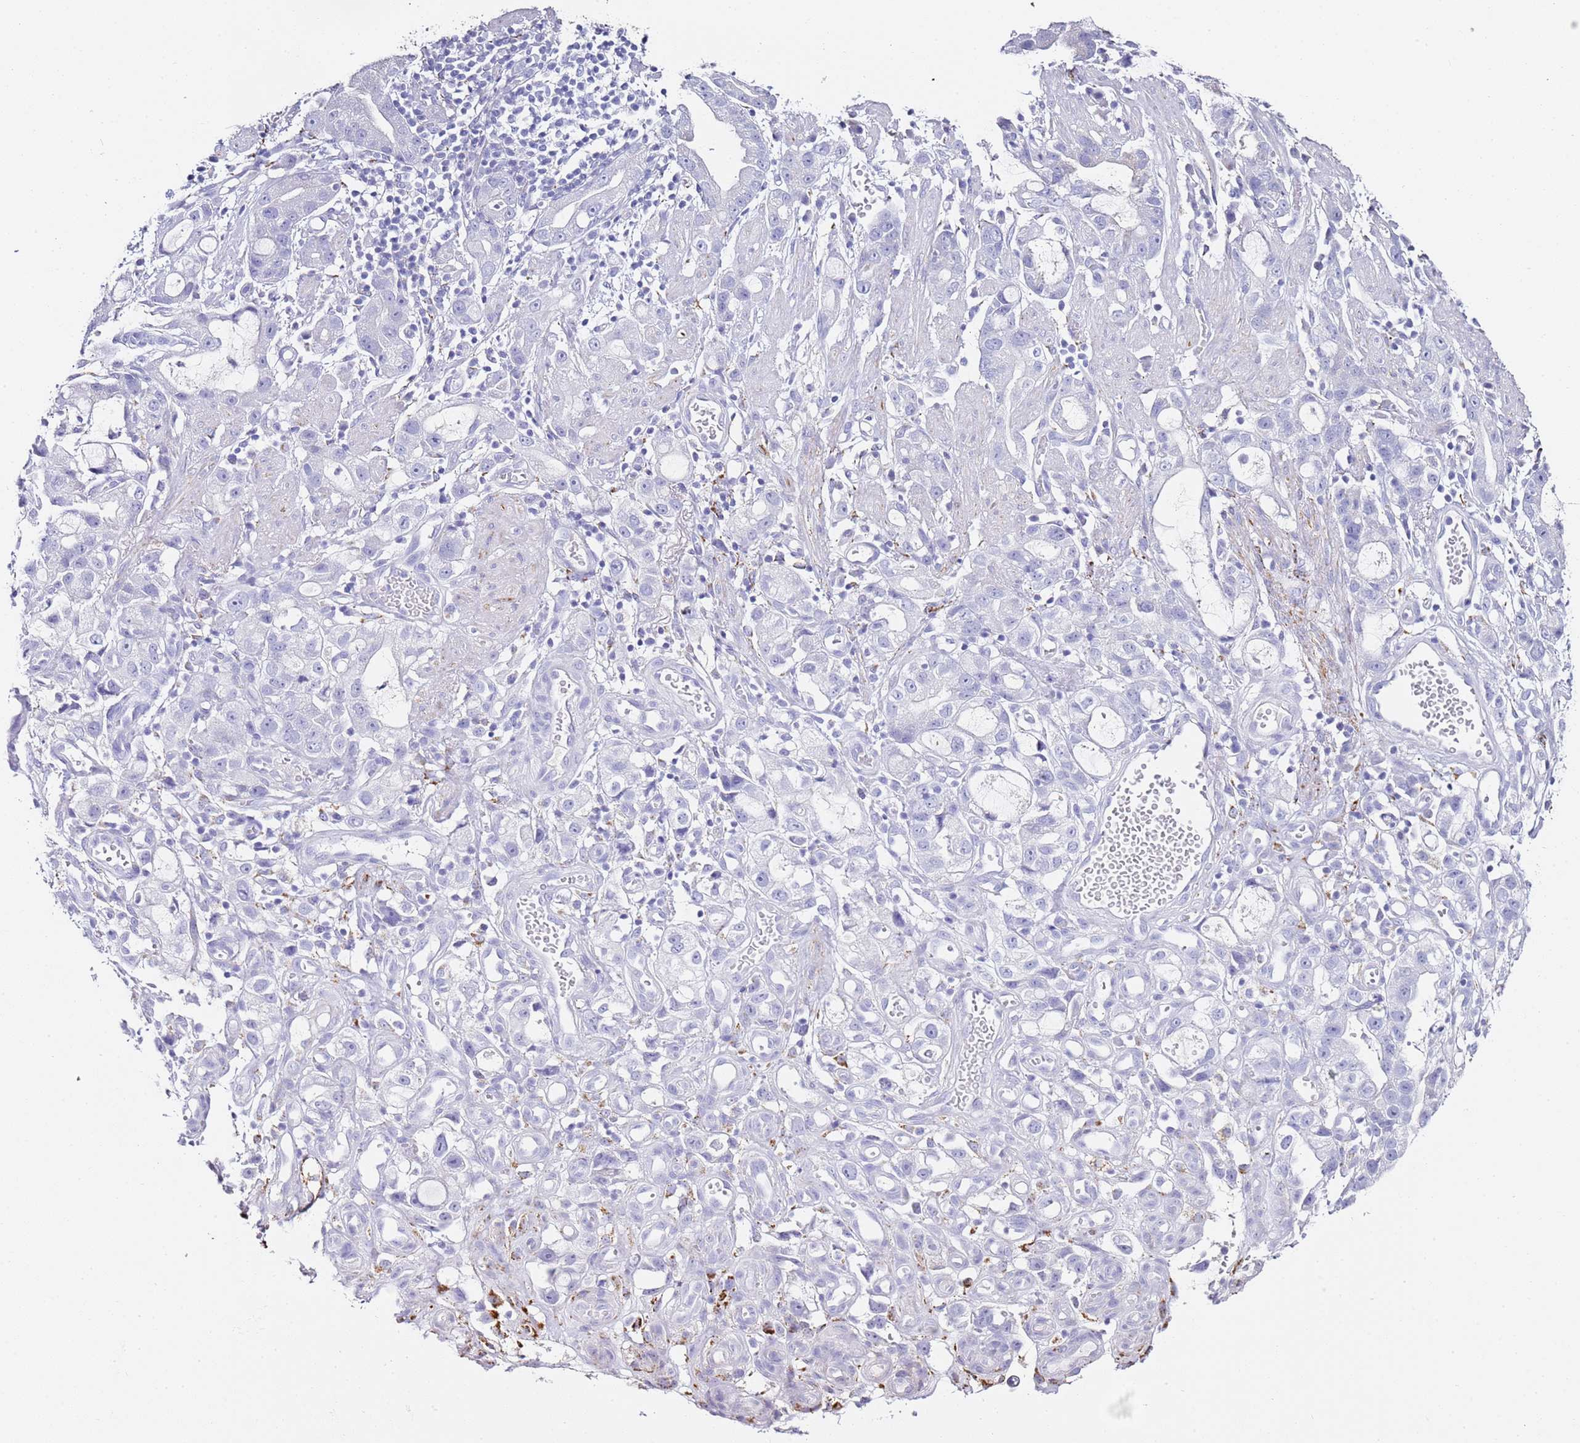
{"staining": {"intensity": "negative", "quantity": "none", "location": "none"}, "tissue": "stomach cancer", "cell_type": "Tumor cells", "image_type": "cancer", "snomed": [{"axis": "morphology", "description": "Adenocarcinoma, NOS"}, {"axis": "topography", "description": "Stomach"}], "caption": "Tumor cells show no significant staining in stomach adenocarcinoma.", "gene": "PTBP2", "patient": {"sex": "male", "age": 55}}